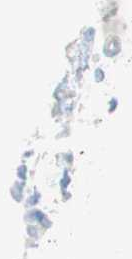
{"staining": {"intensity": "weak", "quantity": "<25%", "location": "cytoplasmic/membranous"}, "tissue": "breast cancer", "cell_type": "Tumor cells", "image_type": "cancer", "snomed": [{"axis": "morphology", "description": "Normal tissue, NOS"}, {"axis": "morphology", "description": "Duct carcinoma"}, {"axis": "topography", "description": "Breast"}], "caption": "Immunohistochemical staining of breast infiltrating ductal carcinoma reveals no significant expression in tumor cells.", "gene": "CEACAM1", "patient": {"sex": "female", "age": 40}}